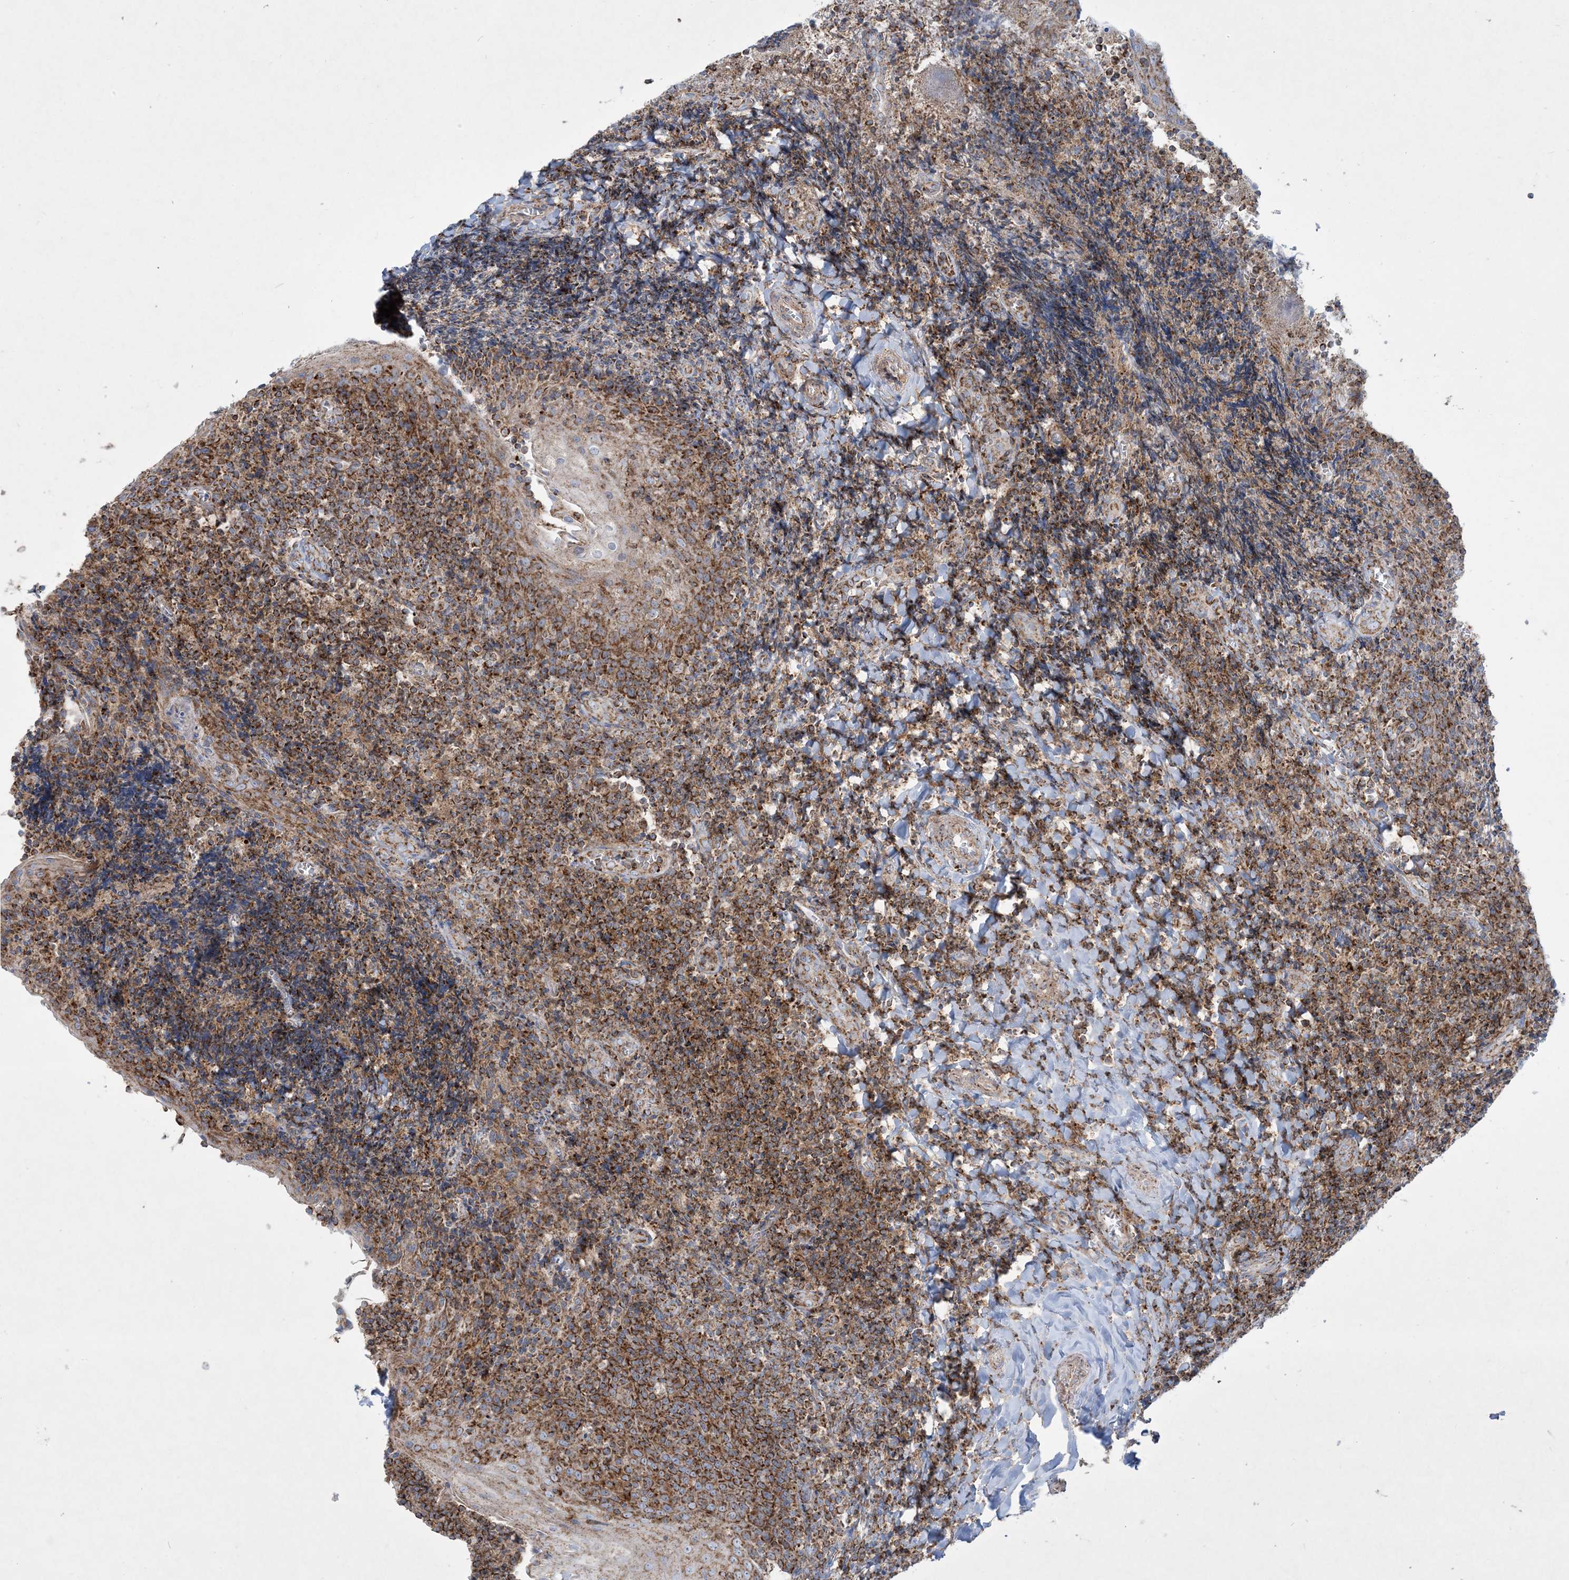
{"staining": {"intensity": "strong", "quantity": ">75%", "location": "cytoplasmic/membranous"}, "tissue": "tonsil", "cell_type": "Germinal center cells", "image_type": "normal", "snomed": [{"axis": "morphology", "description": "Normal tissue, NOS"}, {"axis": "topography", "description": "Tonsil"}], "caption": "Normal tonsil was stained to show a protein in brown. There is high levels of strong cytoplasmic/membranous positivity in approximately >75% of germinal center cells. Using DAB (3,3'-diaminobenzidine) (brown) and hematoxylin (blue) stains, captured at high magnification using brightfield microscopy.", "gene": "BEND4", "patient": {"sex": "male", "age": 27}}